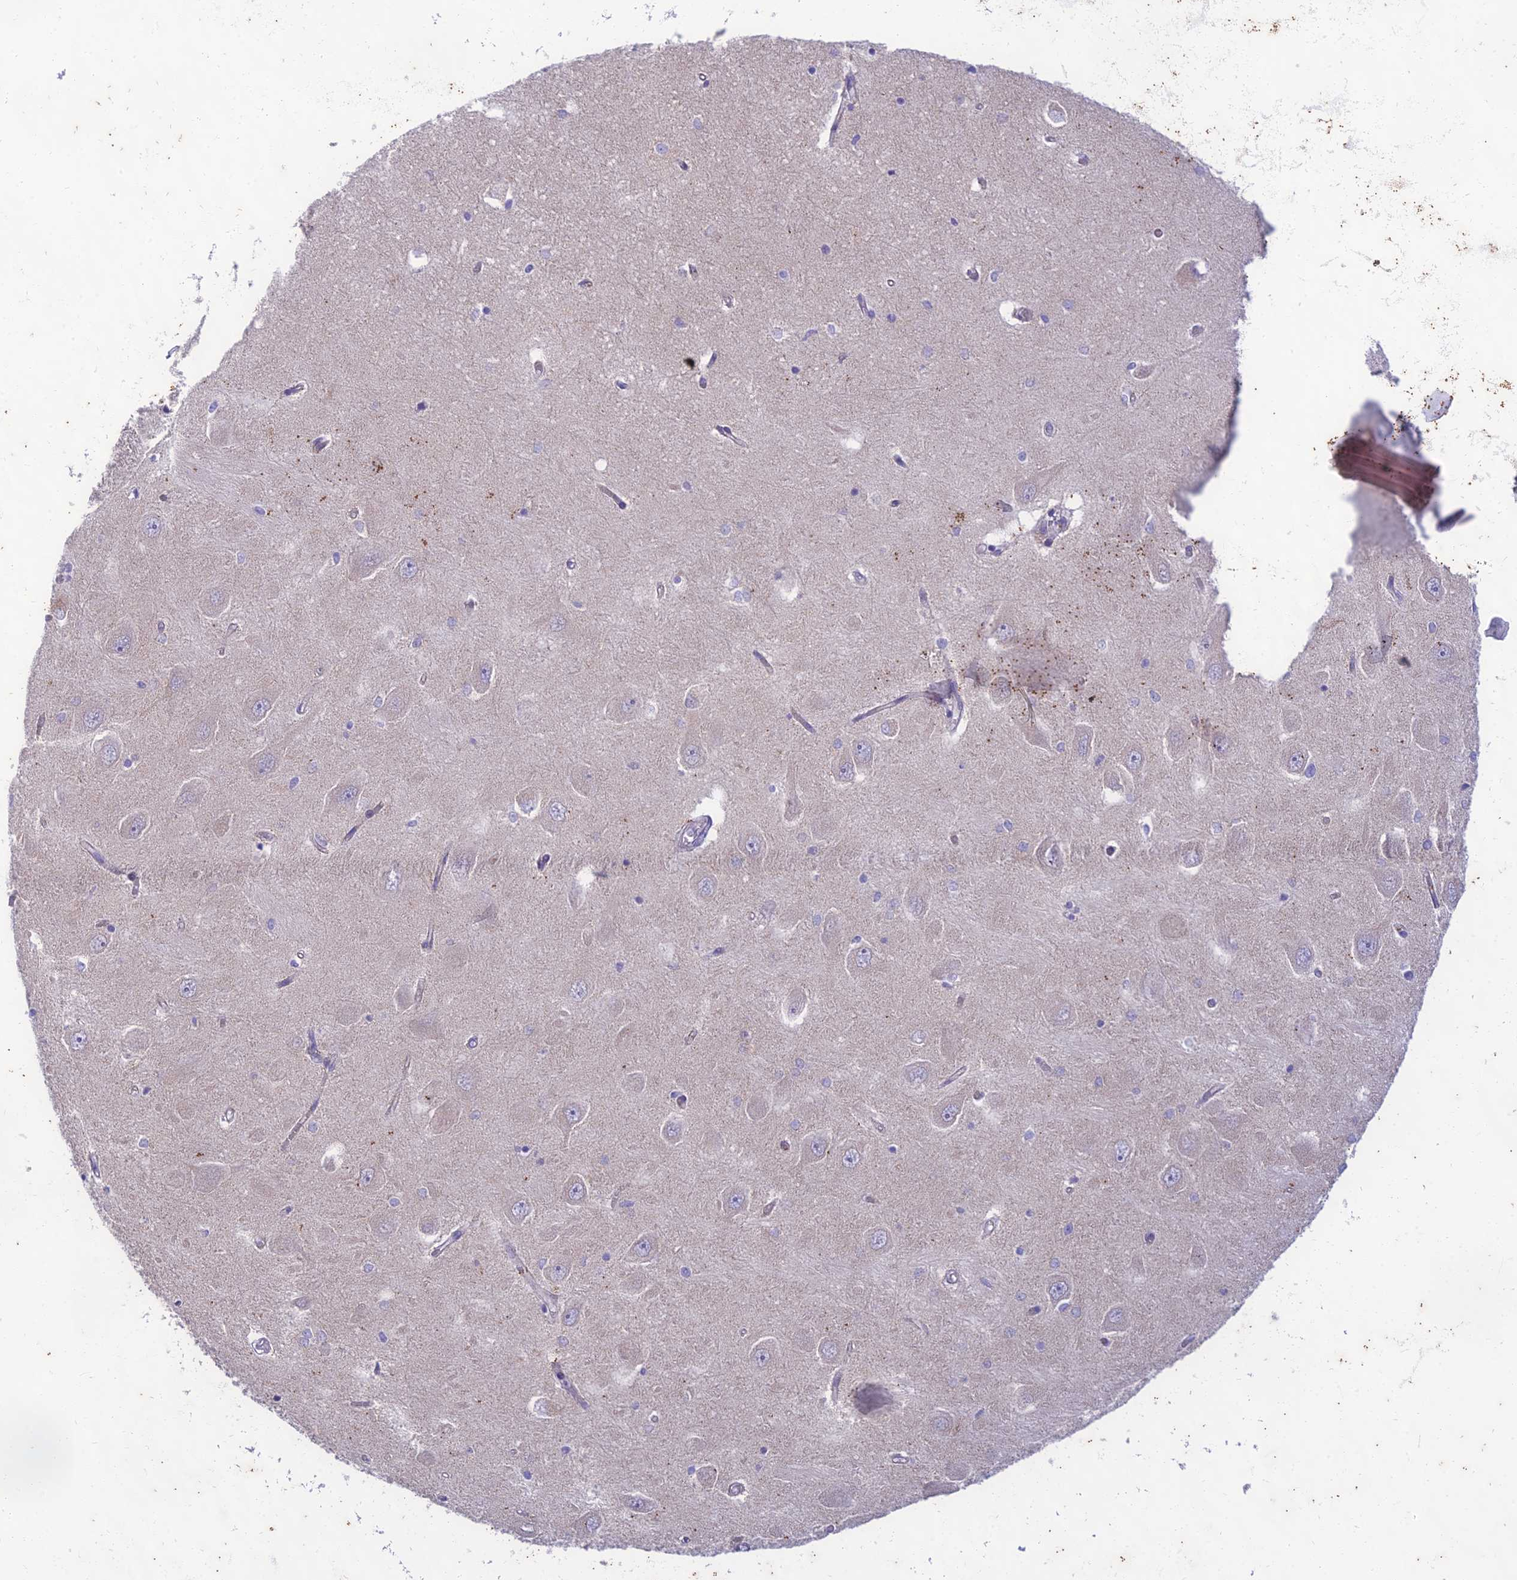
{"staining": {"intensity": "negative", "quantity": "none", "location": "none"}, "tissue": "hippocampus", "cell_type": "Glial cells", "image_type": "normal", "snomed": [{"axis": "morphology", "description": "Normal tissue, NOS"}, {"axis": "topography", "description": "Hippocampus"}], "caption": "This photomicrograph is of unremarkable hippocampus stained with immunohistochemistry to label a protein in brown with the nuclei are counter-stained blue. There is no staining in glial cells. The staining is performed using DAB brown chromogen with nuclei counter-stained in using hematoxylin.", "gene": "PTCD2", "patient": {"sex": "male", "age": 45}}